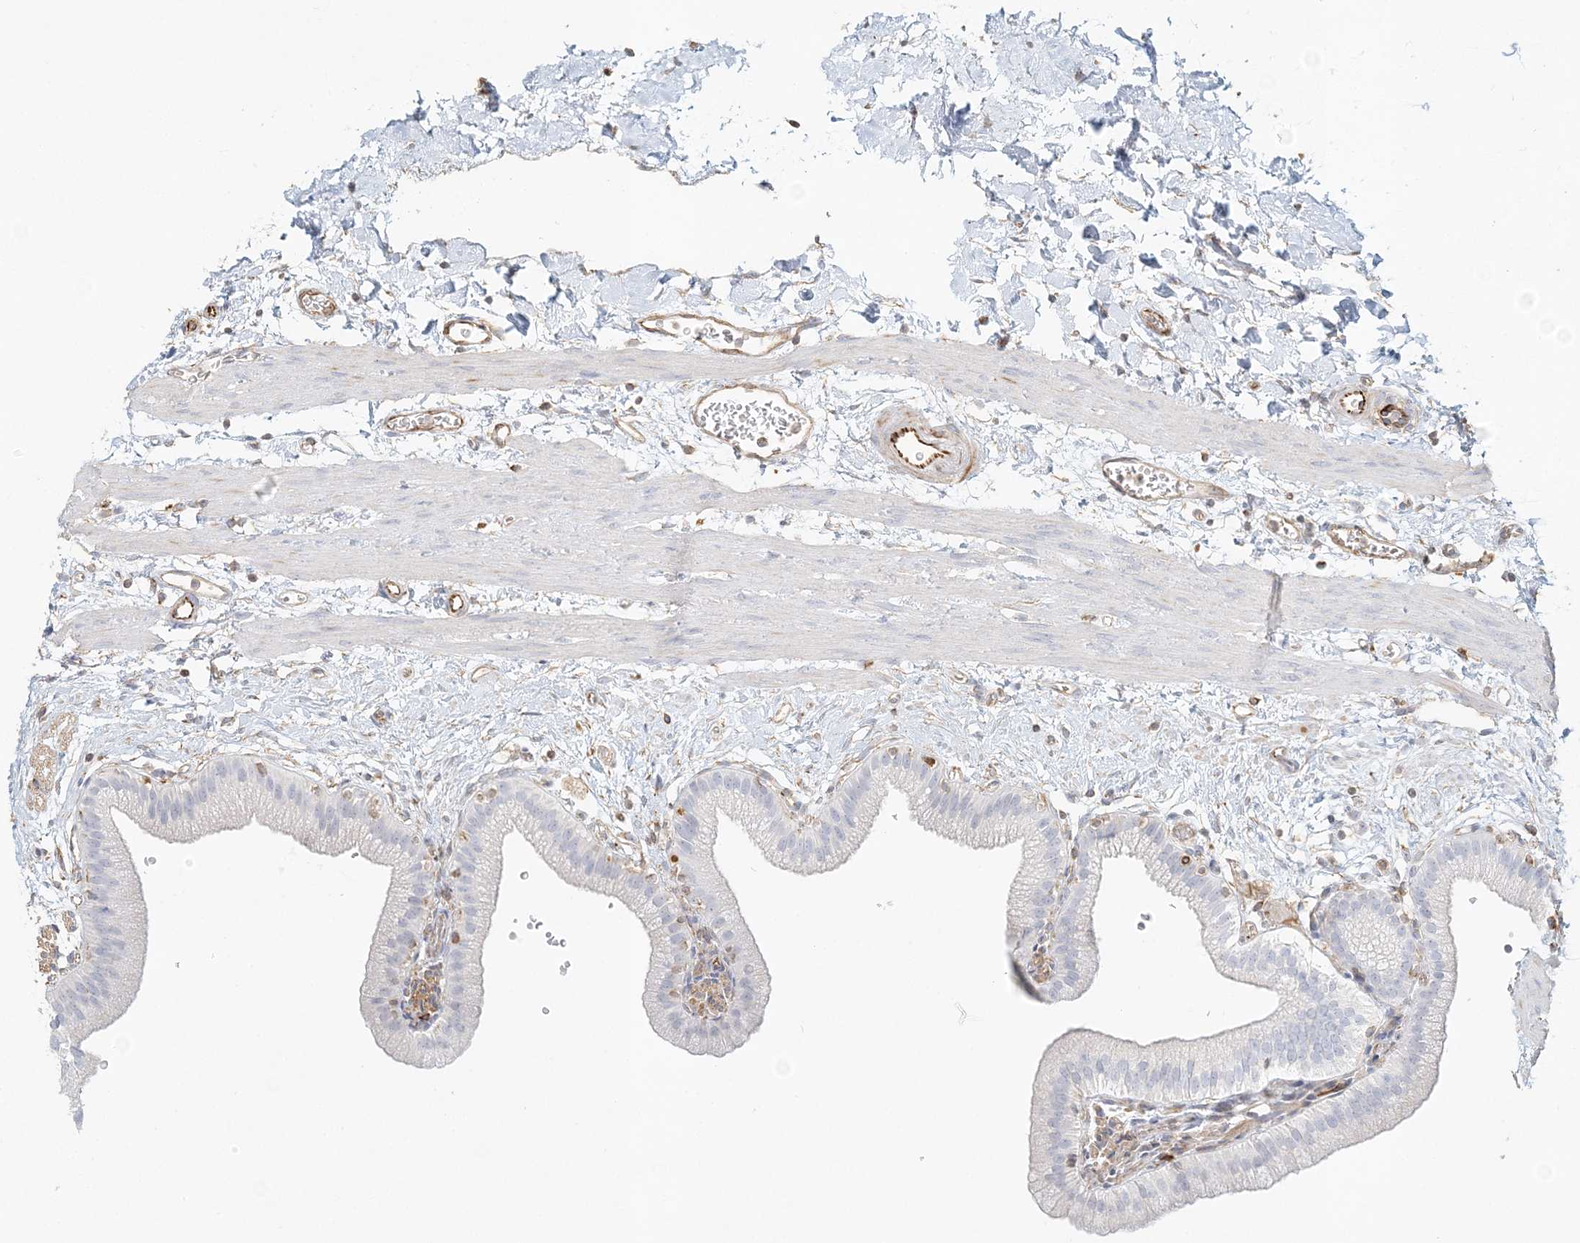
{"staining": {"intensity": "negative", "quantity": "none", "location": "none"}, "tissue": "gallbladder", "cell_type": "Glandular cells", "image_type": "normal", "snomed": [{"axis": "morphology", "description": "Normal tissue, NOS"}, {"axis": "topography", "description": "Gallbladder"}], "caption": "This is an IHC micrograph of normal human gallbladder. There is no staining in glandular cells.", "gene": "DMRTB1", "patient": {"sex": "male", "age": 55}}